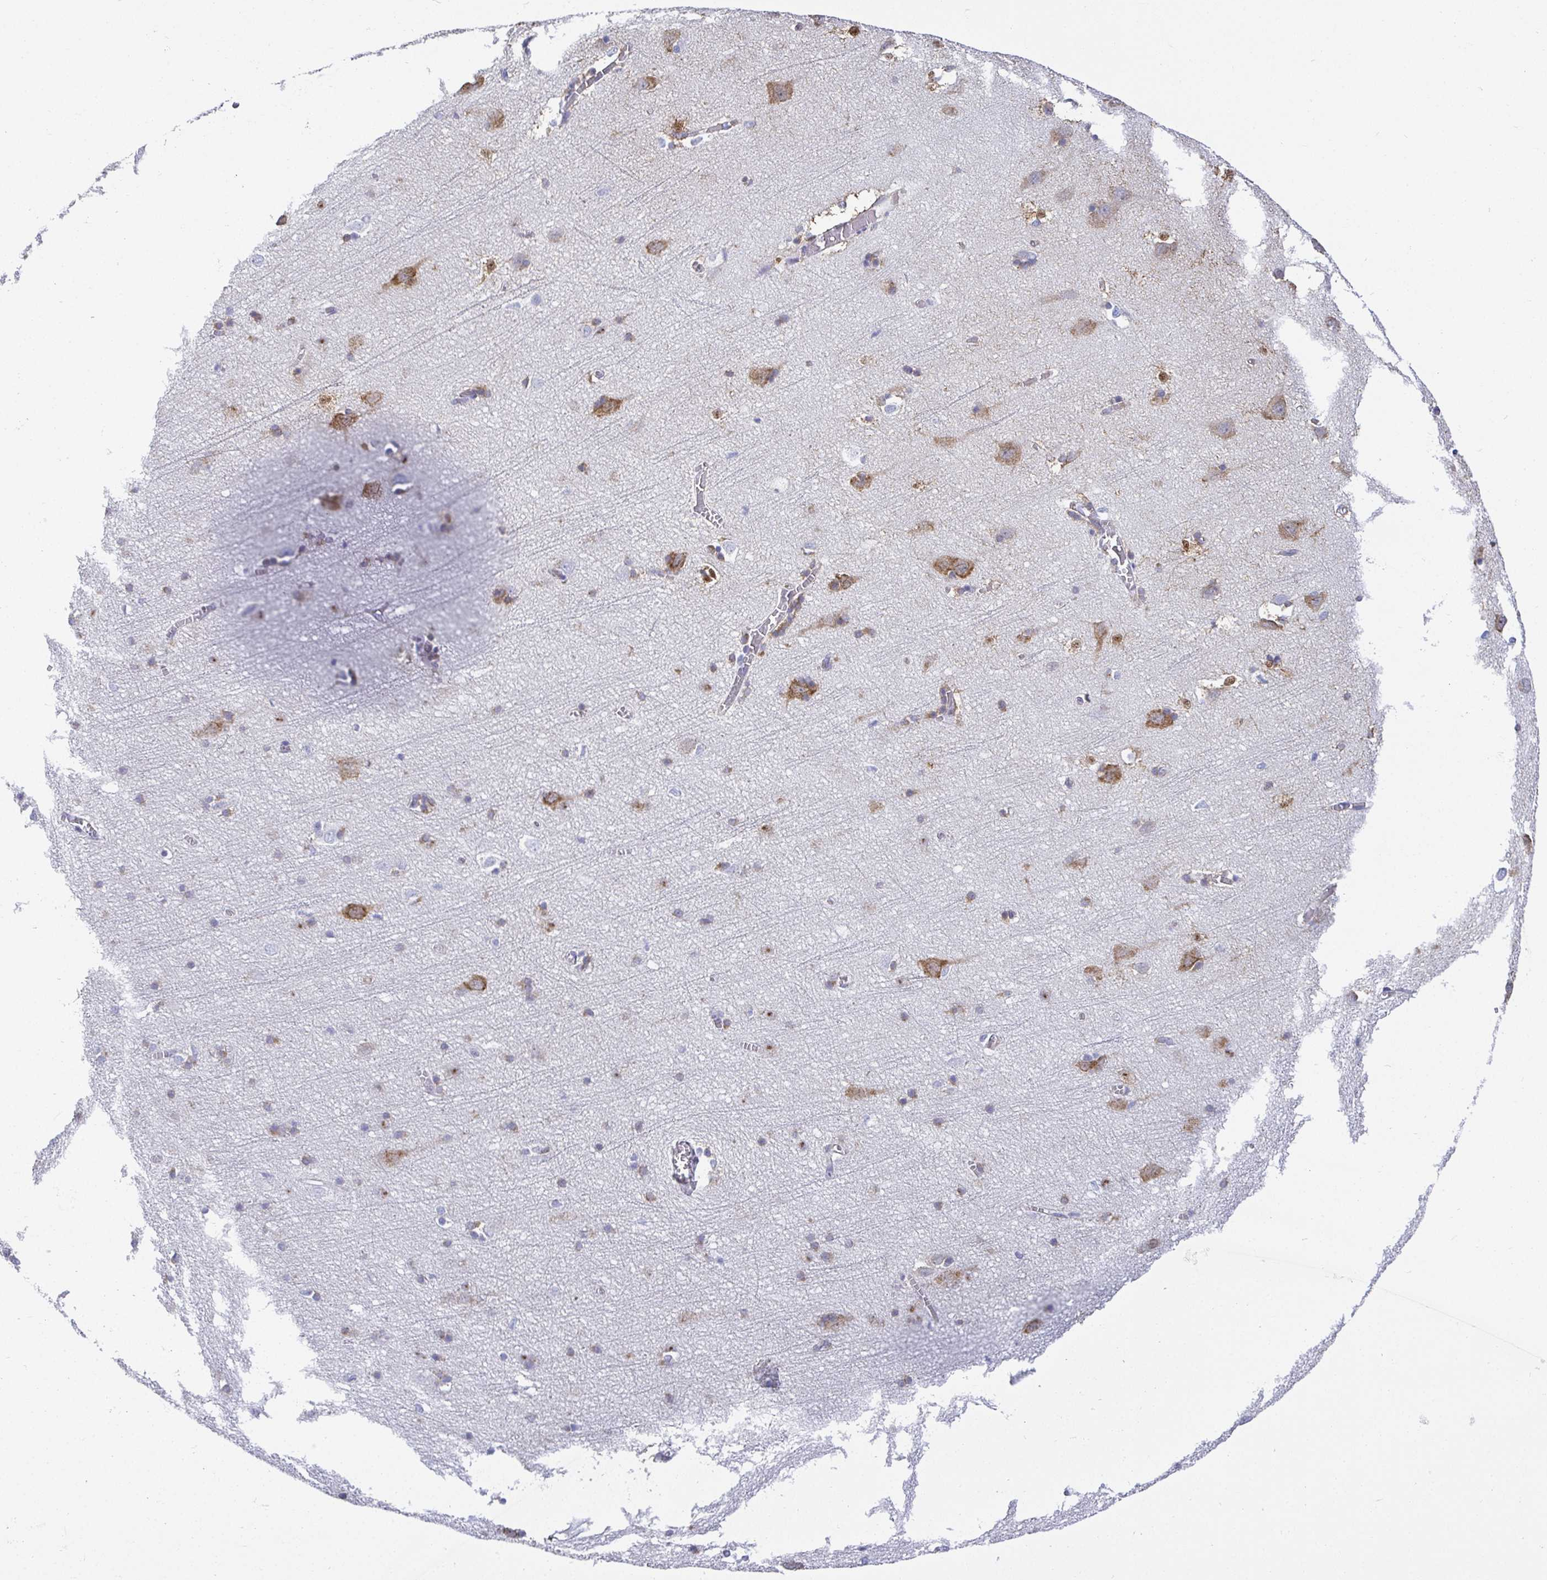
{"staining": {"intensity": "weak", "quantity": "<25%", "location": "cytoplasmic/membranous"}, "tissue": "cerebral cortex", "cell_type": "Endothelial cells", "image_type": "normal", "snomed": [{"axis": "morphology", "description": "Normal tissue, NOS"}, {"axis": "topography", "description": "Cerebral cortex"}], "caption": "There is no significant expression in endothelial cells of cerebral cortex. Nuclei are stained in blue.", "gene": "TMEM241", "patient": {"sex": "male", "age": 70}}